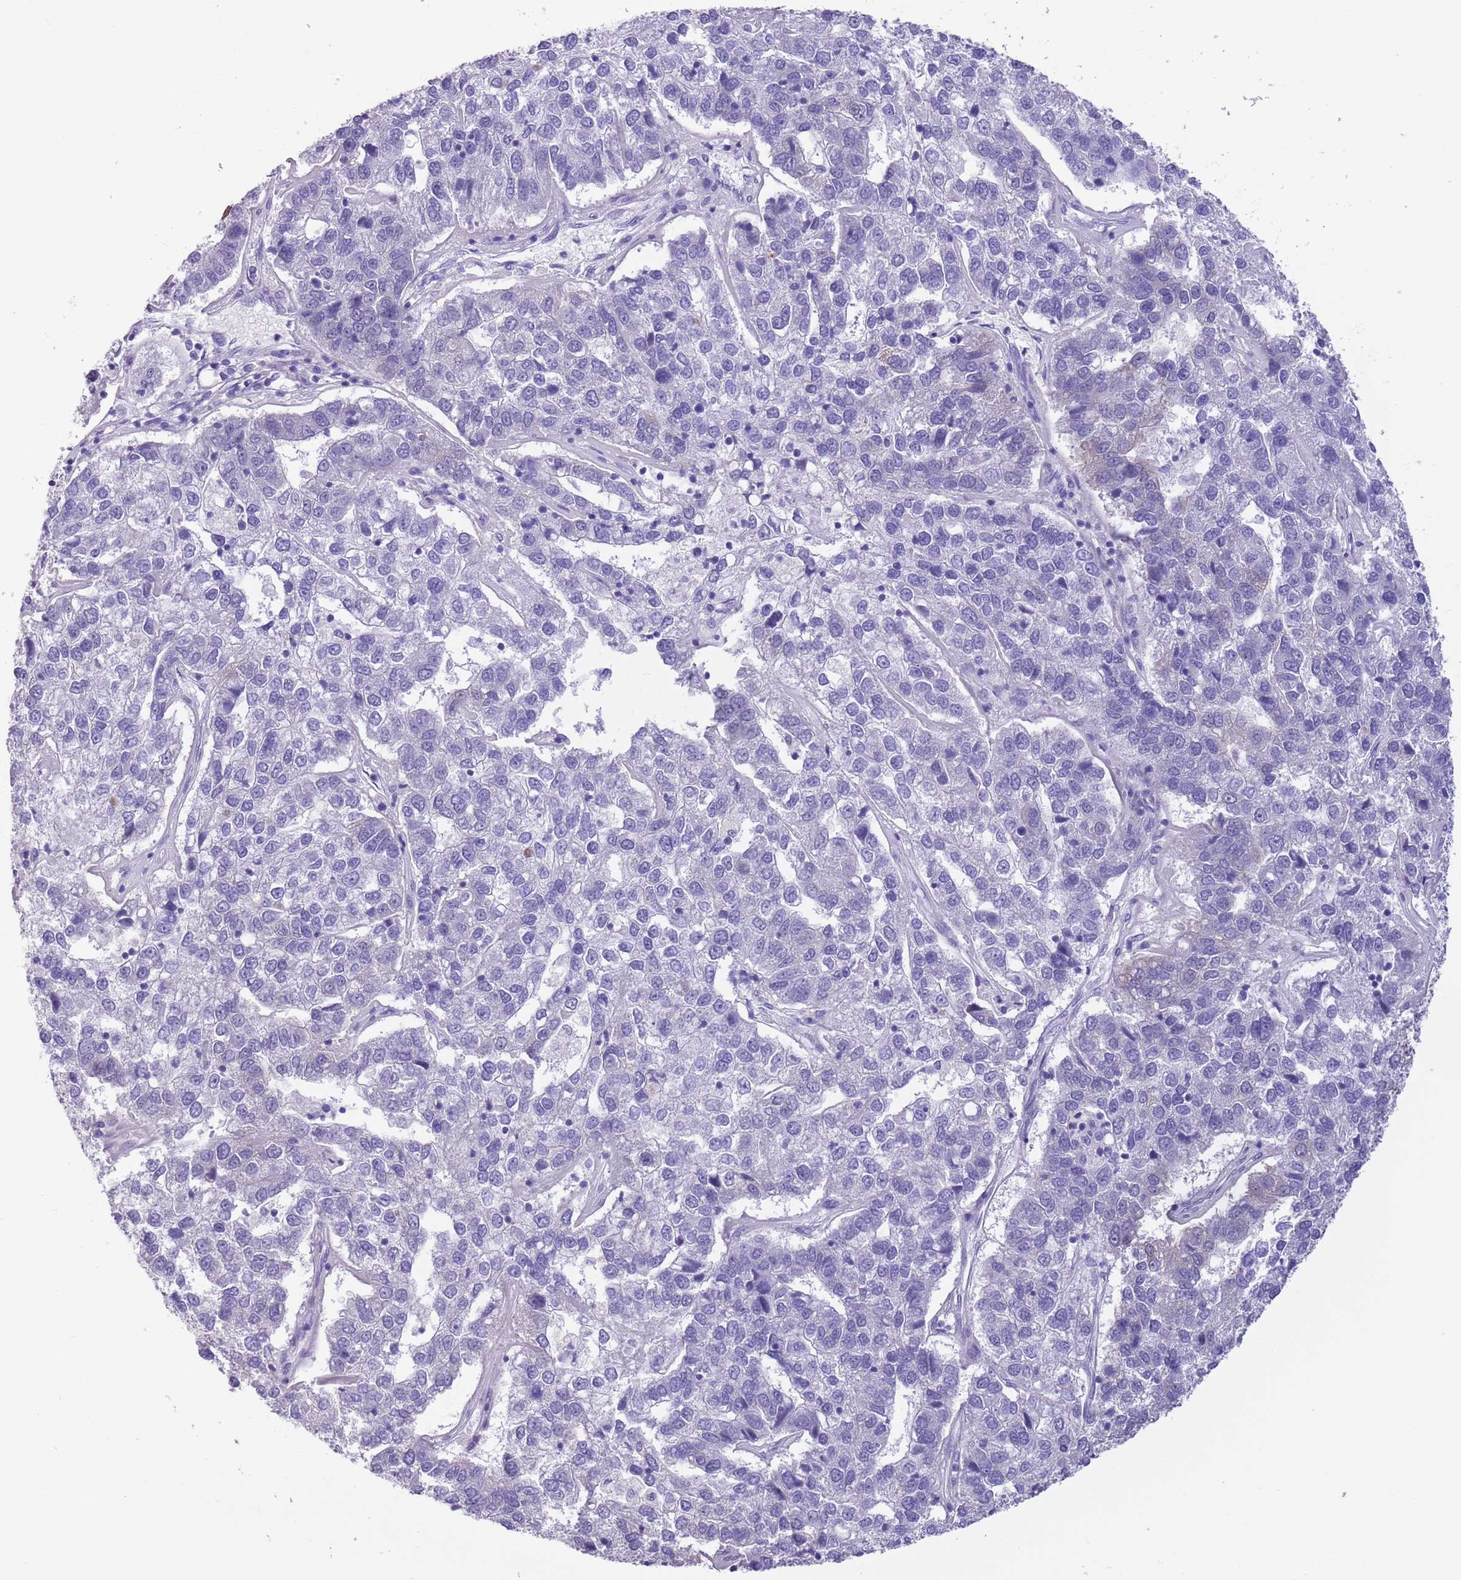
{"staining": {"intensity": "negative", "quantity": "none", "location": "none"}, "tissue": "pancreatic cancer", "cell_type": "Tumor cells", "image_type": "cancer", "snomed": [{"axis": "morphology", "description": "Adenocarcinoma, NOS"}, {"axis": "topography", "description": "Pancreas"}], "caption": "Tumor cells show no significant expression in adenocarcinoma (pancreatic). (DAB immunohistochemistry (IHC), high magnification).", "gene": "PFKFB2", "patient": {"sex": "female", "age": 61}}